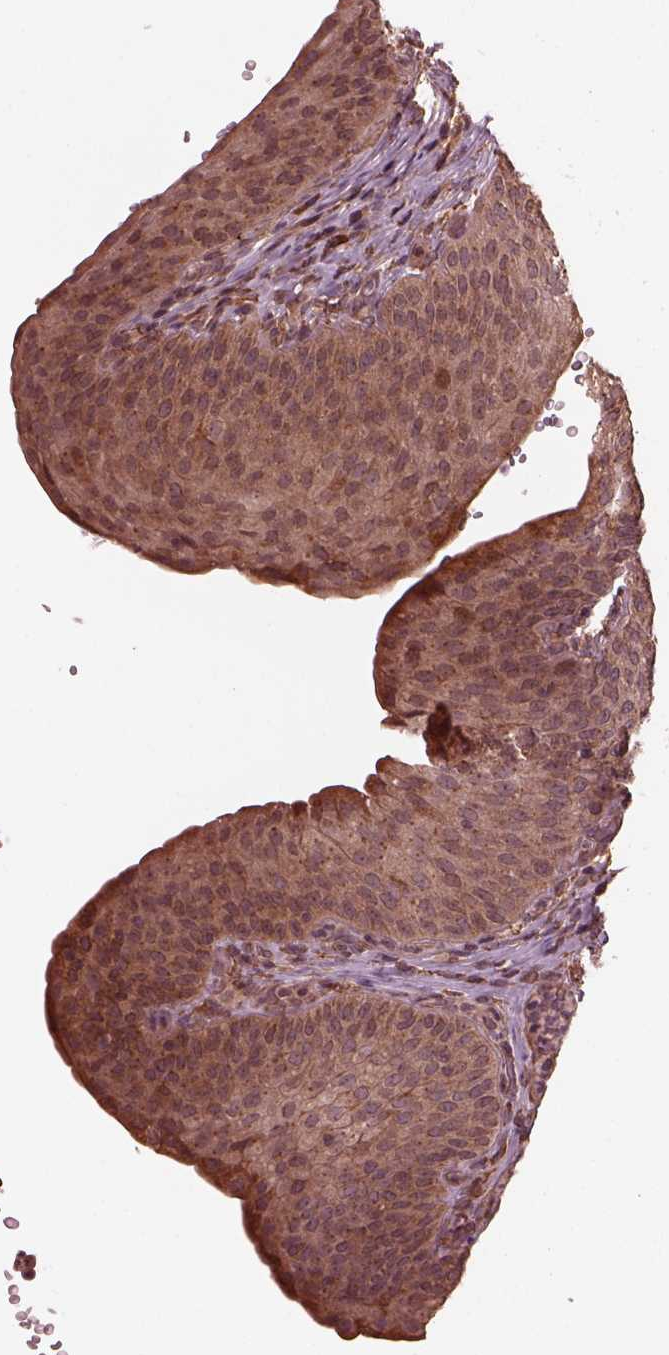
{"staining": {"intensity": "moderate", "quantity": ">75%", "location": "cytoplasmic/membranous"}, "tissue": "urinary bladder", "cell_type": "Urothelial cells", "image_type": "normal", "snomed": [{"axis": "morphology", "description": "Normal tissue, NOS"}, {"axis": "topography", "description": "Urinary bladder"}], "caption": "Immunohistochemical staining of unremarkable urinary bladder displays >75% levels of moderate cytoplasmic/membranous protein expression in about >75% of urothelial cells. Nuclei are stained in blue.", "gene": "ZNF292", "patient": {"sex": "male", "age": 66}}